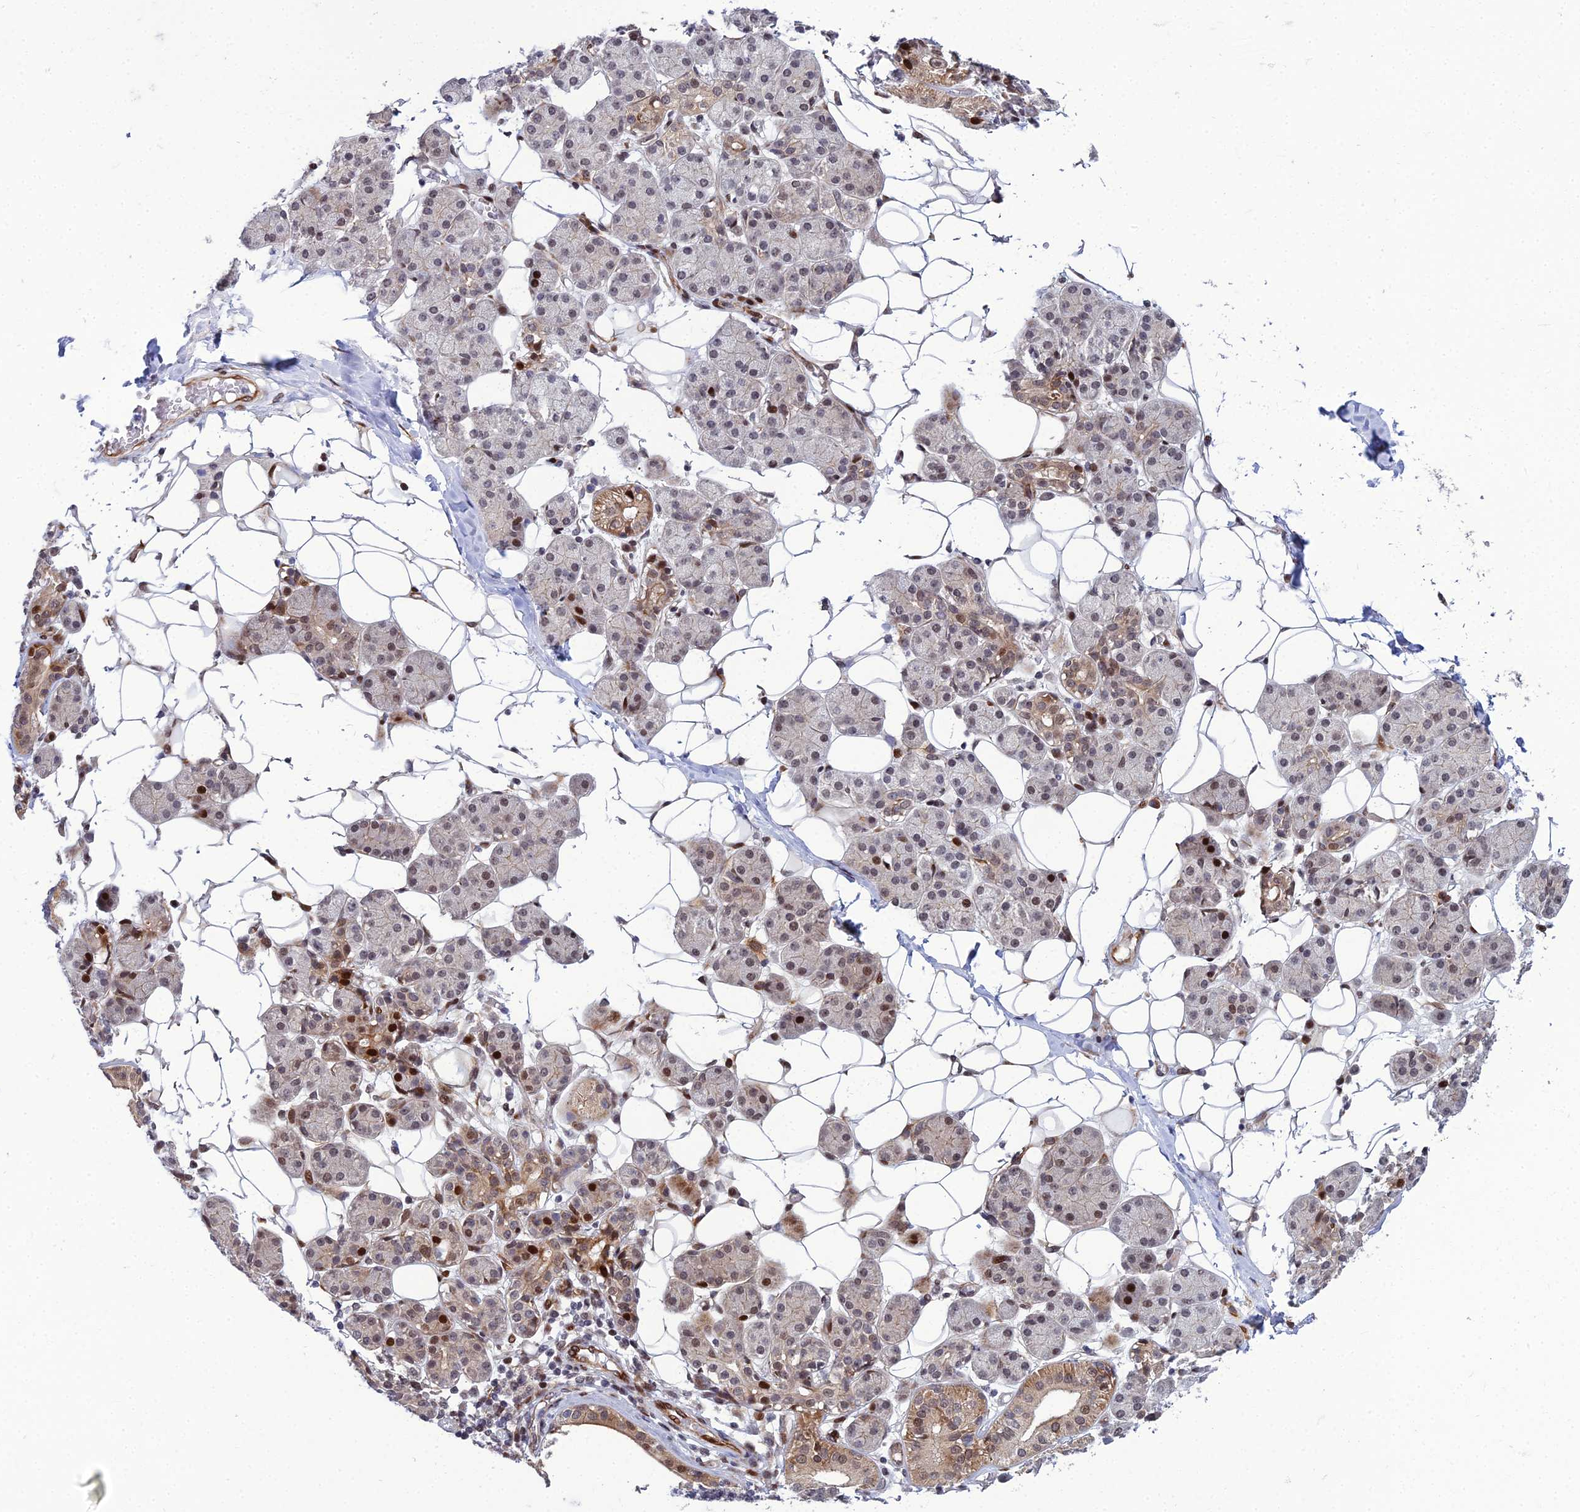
{"staining": {"intensity": "strong", "quantity": ">75%", "location": "cytoplasmic/membranous,nuclear"}, "tissue": "salivary gland", "cell_type": "Glandular cells", "image_type": "normal", "snomed": [{"axis": "morphology", "description": "Normal tissue, NOS"}, {"axis": "topography", "description": "Salivary gland"}], "caption": "Brown immunohistochemical staining in normal human salivary gland exhibits strong cytoplasmic/membranous,nuclear expression in about >75% of glandular cells. The staining is performed using DAB (3,3'-diaminobenzidine) brown chromogen to label protein expression. The nuclei are counter-stained blue using hematoxylin.", "gene": "ZNF668", "patient": {"sex": "female", "age": 33}}